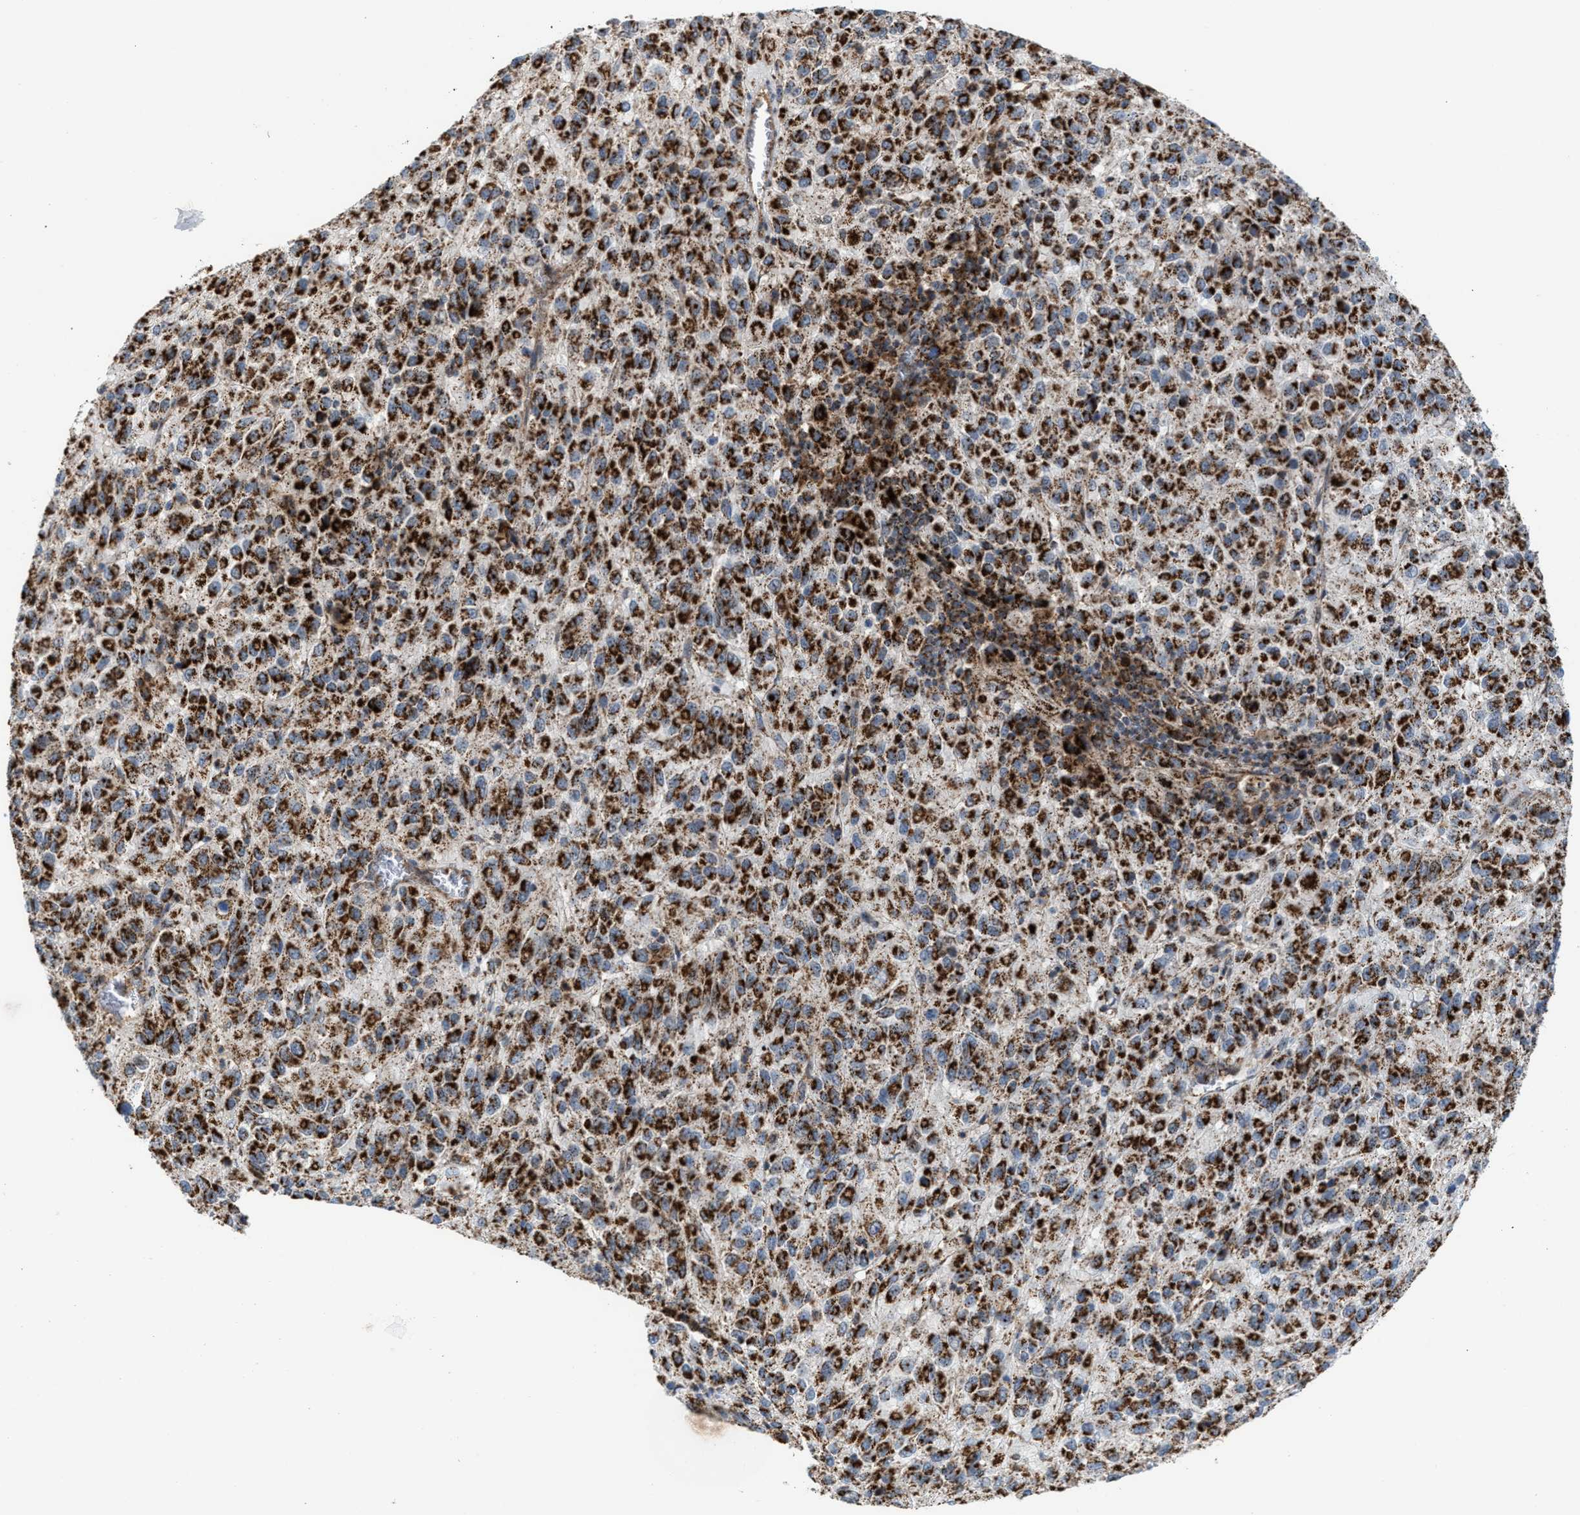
{"staining": {"intensity": "strong", "quantity": ">75%", "location": "cytoplasmic/membranous"}, "tissue": "melanoma", "cell_type": "Tumor cells", "image_type": "cancer", "snomed": [{"axis": "morphology", "description": "Malignant melanoma, Metastatic site"}, {"axis": "topography", "description": "Lung"}], "caption": "Immunohistochemistry micrograph of human melanoma stained for a protein (brown), which exhibits high levels of strong cytoplasmic/membranous expression in about >75% of tumor cells.", "gene": "PMPCA", "patient": {"sex": "male", "age": 64}}